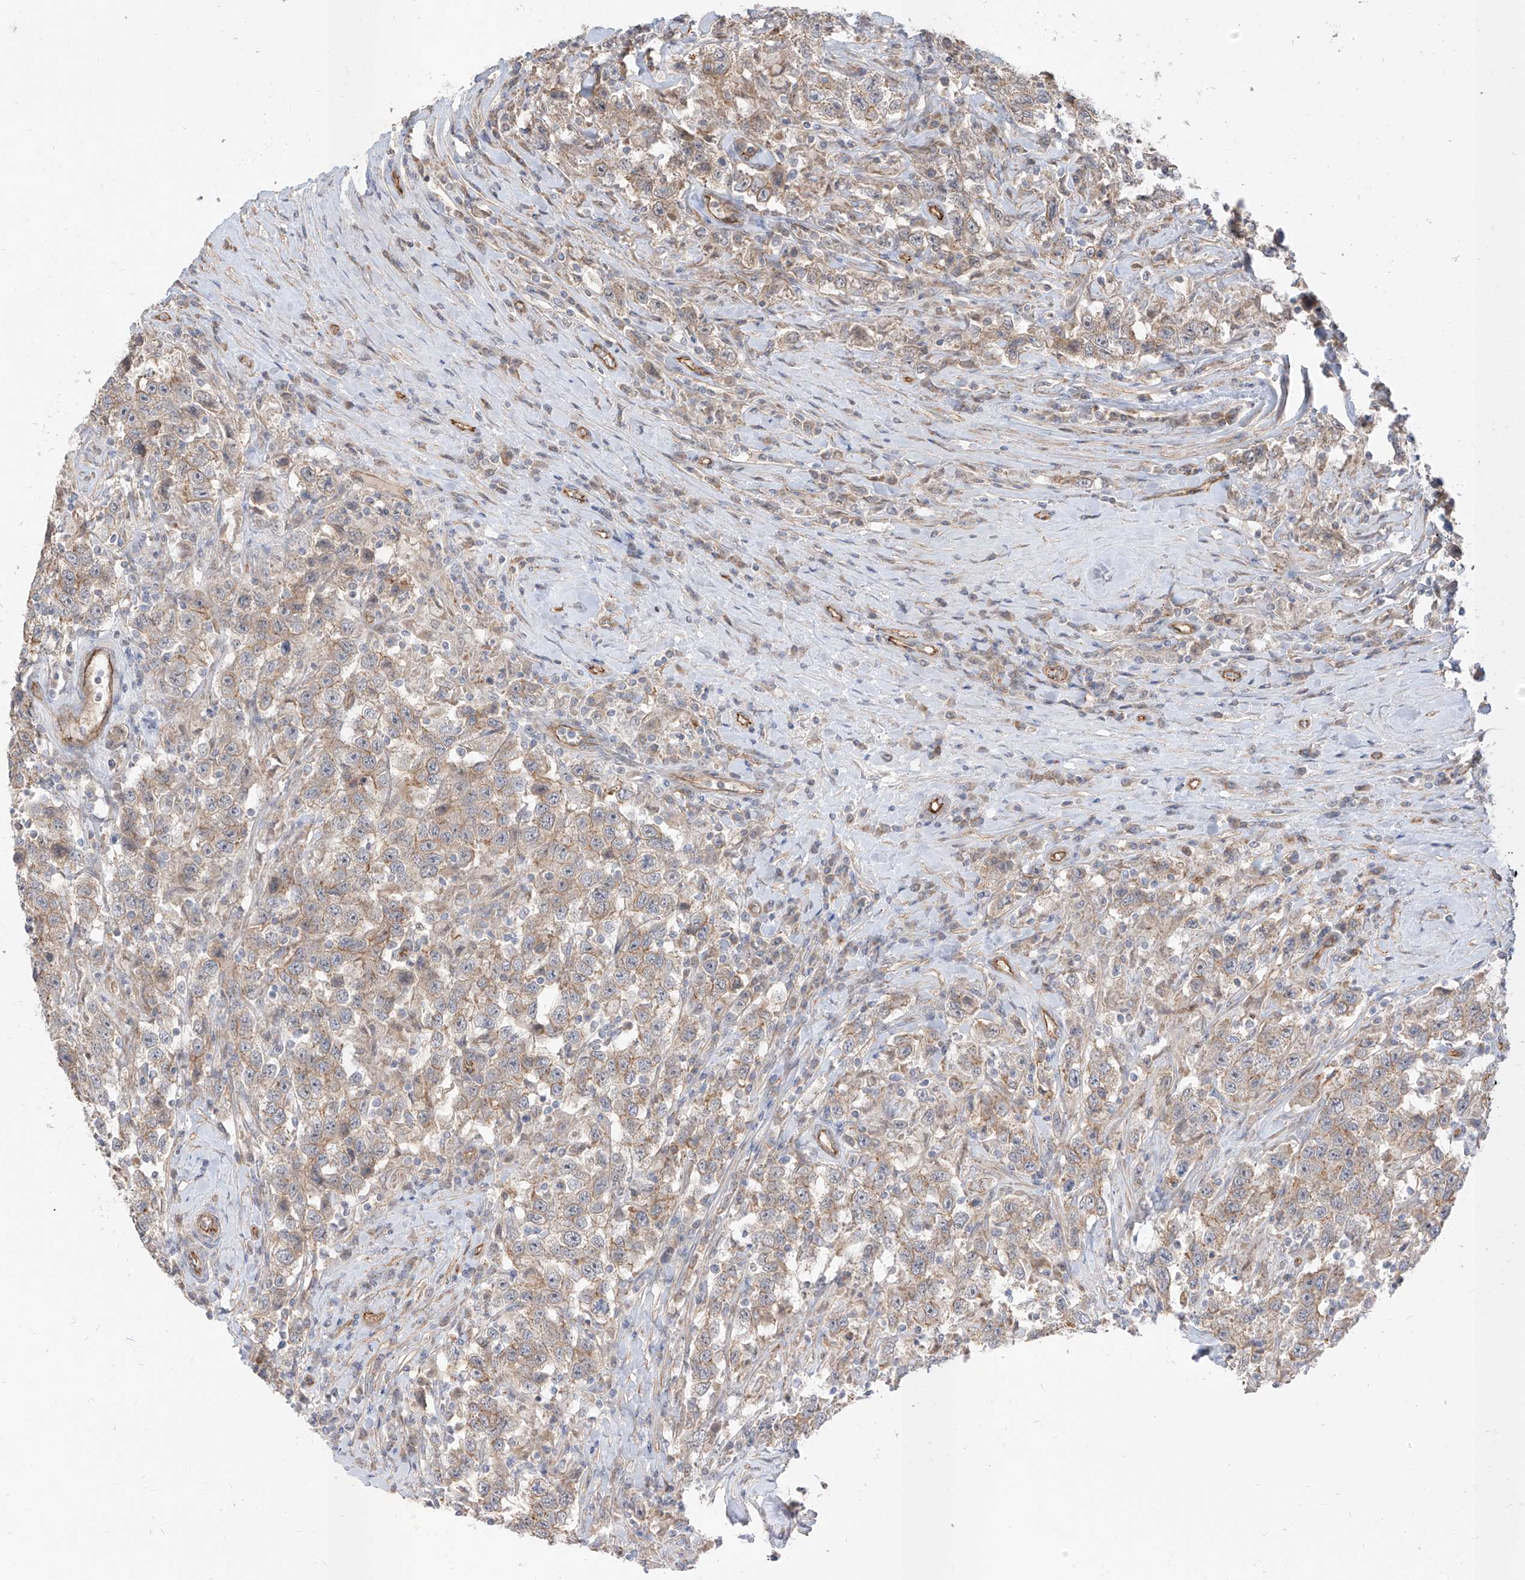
{"staining": {"intensity": "moderate", "quantity": "25%-75%", "location": "cytoplasmic/membranous"}, "tissue": "testis cancer", "cell_type": "Tumor cells", "image_type": "cancer", "snomed": [{"axis": "morphology", "description": "Seminoma, NOS"}, {"axis": "topography", "description": "Testis"}], "caption": "A photomicrograph of testis cancer (seminoma) stained for a protein shows moderate cytoplasmic/membranous brown staining in tumor cells.", "gene": "EPHX4", "patient": {"sex": "male", "age": 41}}